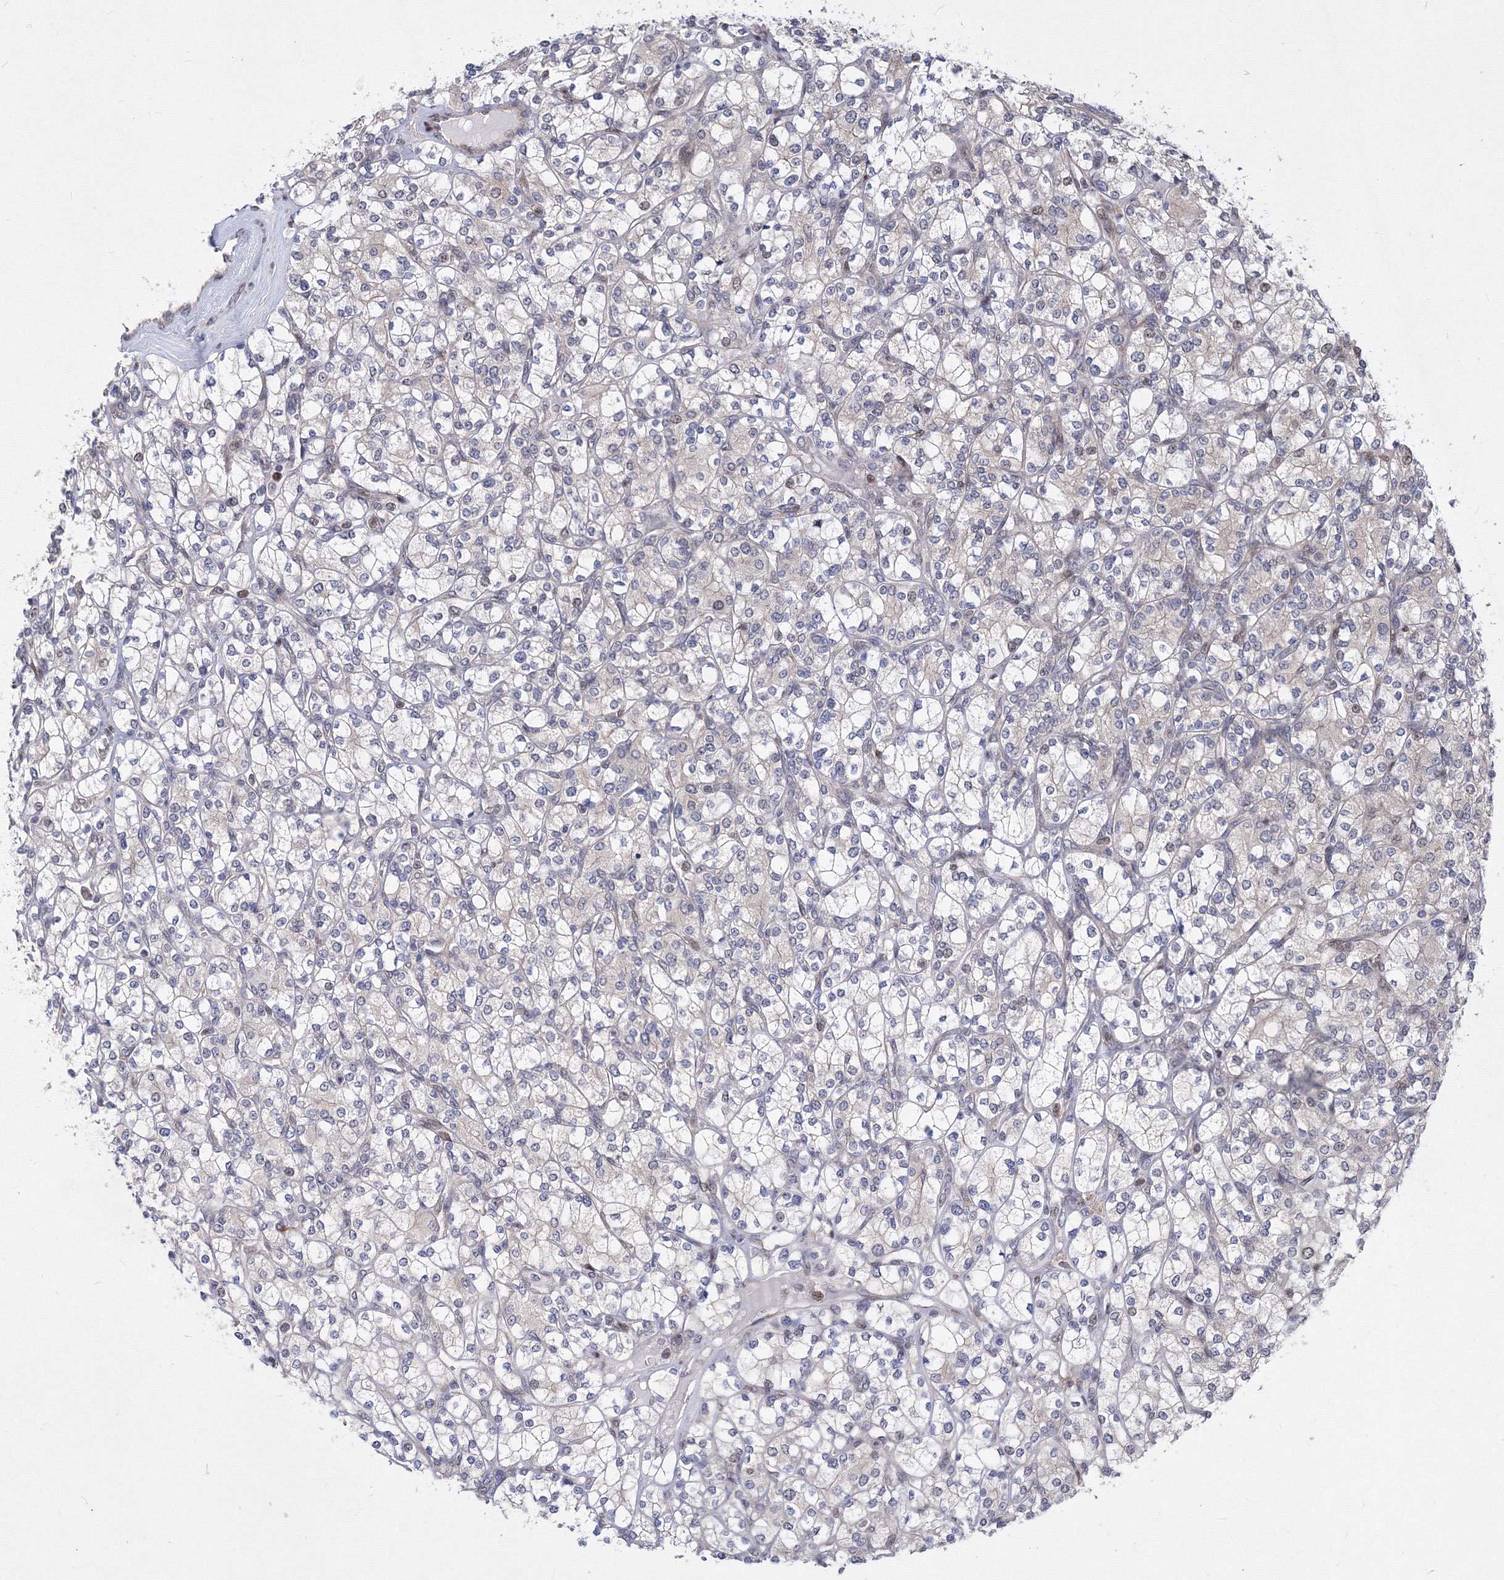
{"staining": {"intensity": "weak", "quantity": "<25%", "location": "nuclear"}, "tissue": "renal cancer", "cell_type": "Tumor cells", "image_type": "cancer", "snomed": [{"axis": "morphology", "description": "Adenocarcinoma, NOS"}, {"axis": "topography", "description": "Kidney"}], "caption": "An immunohistochemistry micrograph of adenocarcinoma (renal) is shown. There is no staining in tumor cells of adenocarcinoma (renal).", "gene": "GPN1", "patient": {"sex": "male", "age": 77}}